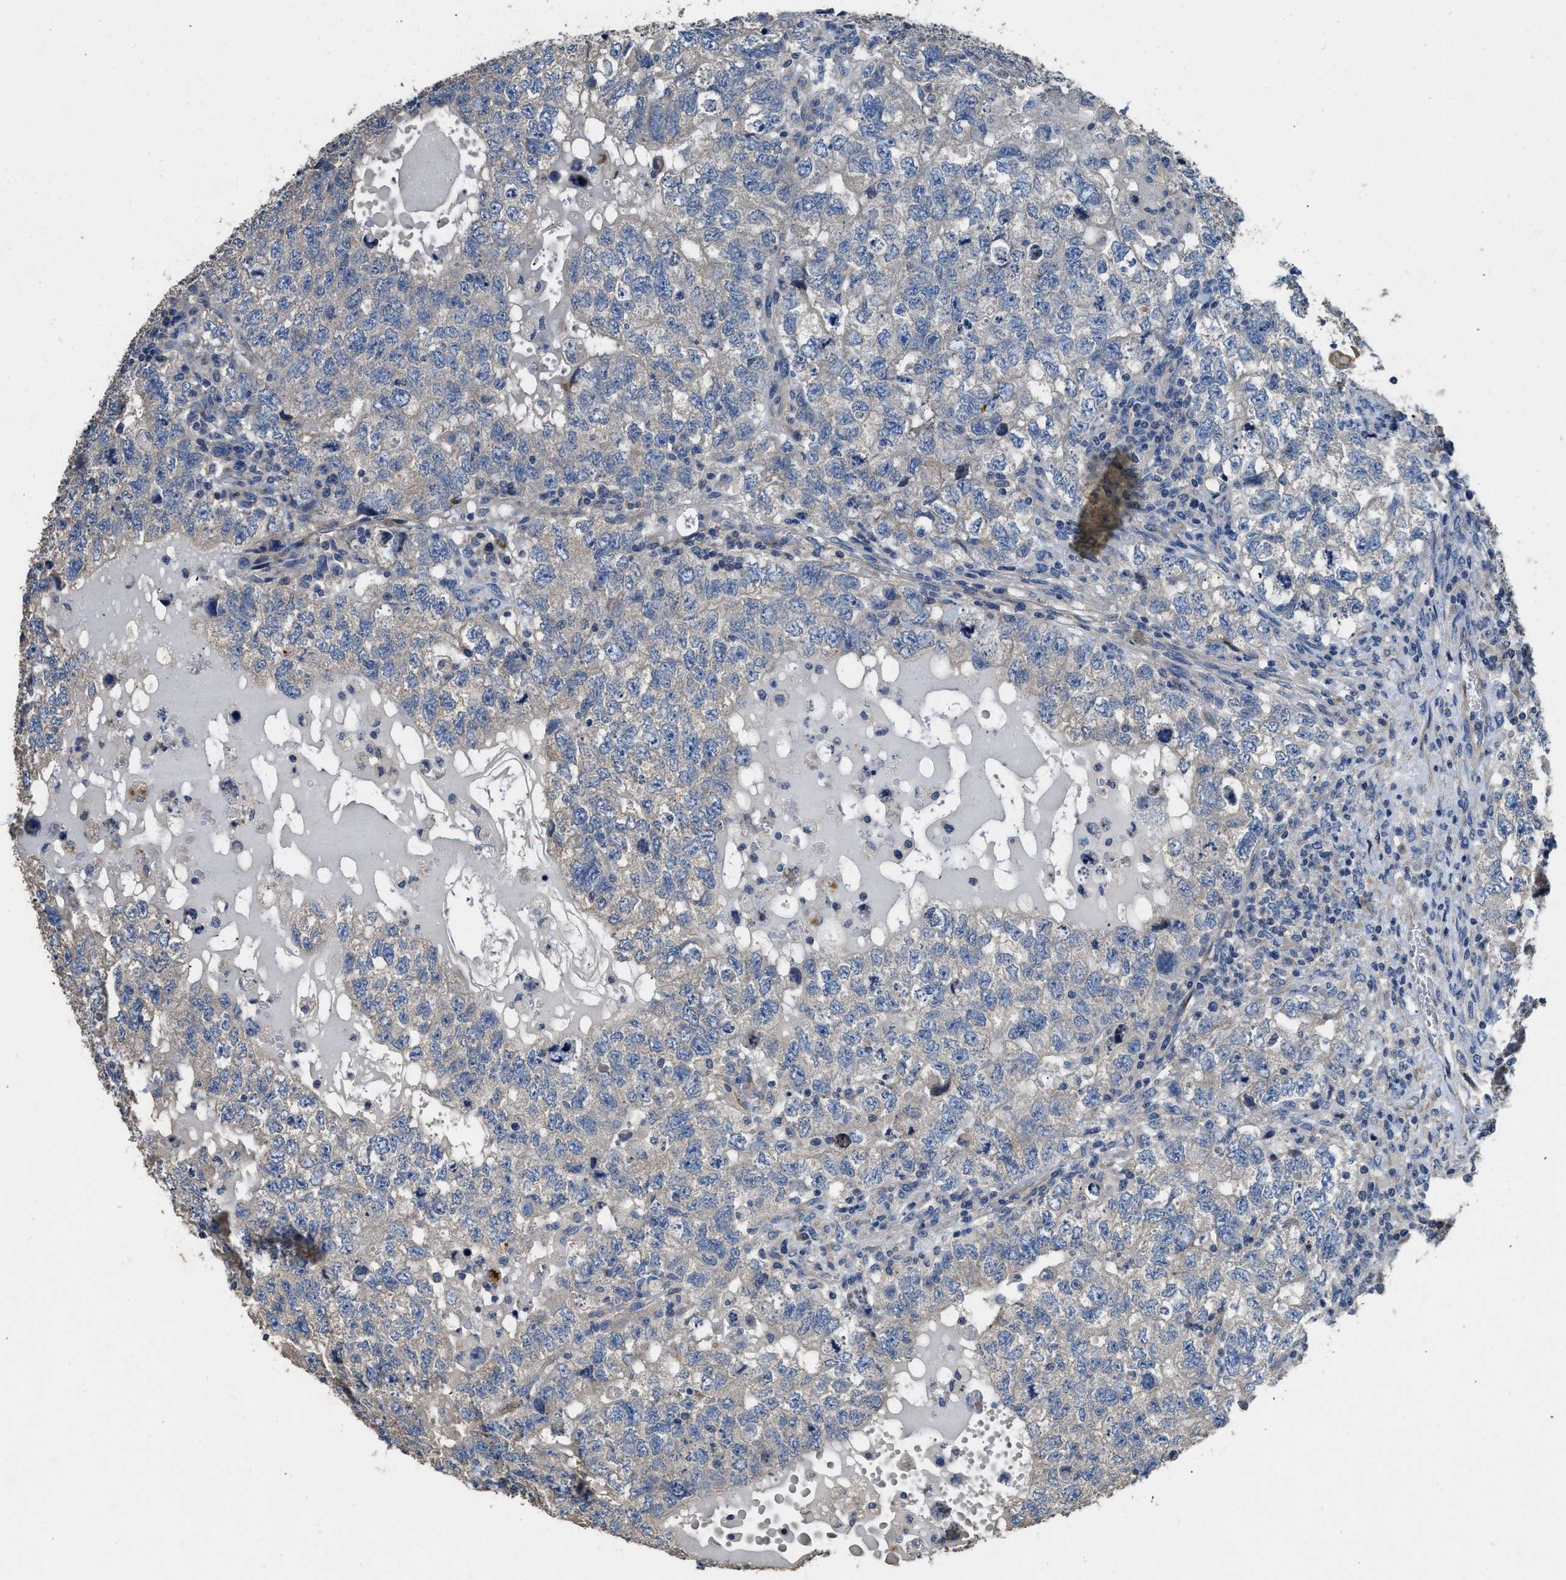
{"staining": {"intensity": "weak", "quantity": "<25%", "location": "cytoplasmic/membranous"}, "tissue": "testis cancer", "cell_type": "Tumor cells", "image_type": "cancer", "snomed": [{"axis": "morphology", "description": "Carcinoma, Embryonal, NOS"}, {"axis": "topography", "description": "Testis"}], "caption": "Image shows no significant protein positivity in tumor cells of testis embryonal carcinoma.", "gene": "TMEM150A", "patient": {"sex": "male", "age": 36}}